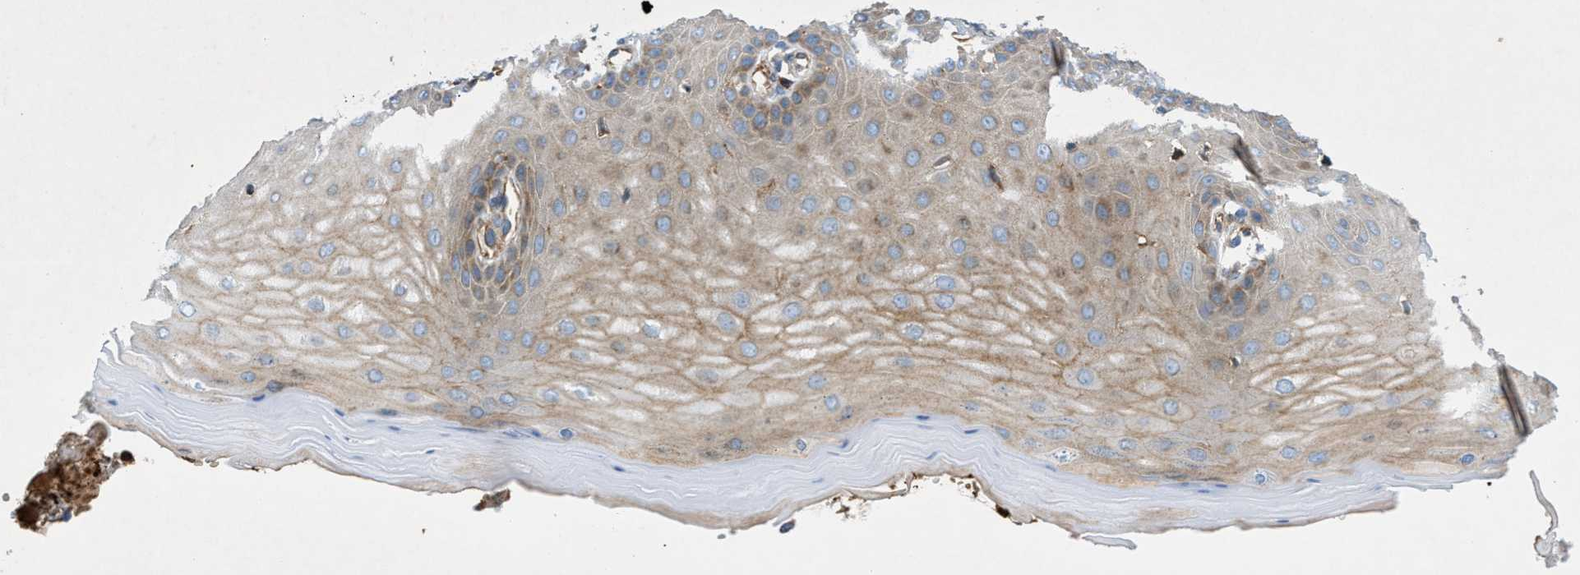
{"staining": {"intensity": "weak", "quantity": "25%-75%", "location": "cytoplasmic/membranous"}, "tissue": "cervix", "cell_type": "Glandular cells", "image_type": "normal", "snomed": [{"axis": "morphology", "description": "Normal tissue, NOS"}, {"axis": "topography", "description": "Cervix"}], "caption": "Immunohistochemical staining of normal human cervix displays 25%-75% levels of weak cytoplasmic/membranous protein positivity in about 25%-75% of glandular cells. (Stains: DAB (3,3'-diaminobenzidine) in brown, nuclei in blue, Microscopy: brightfield microscopy at high magnification).", "gene": "DHODH", "patient": {"sex": "female", "age": 55}}